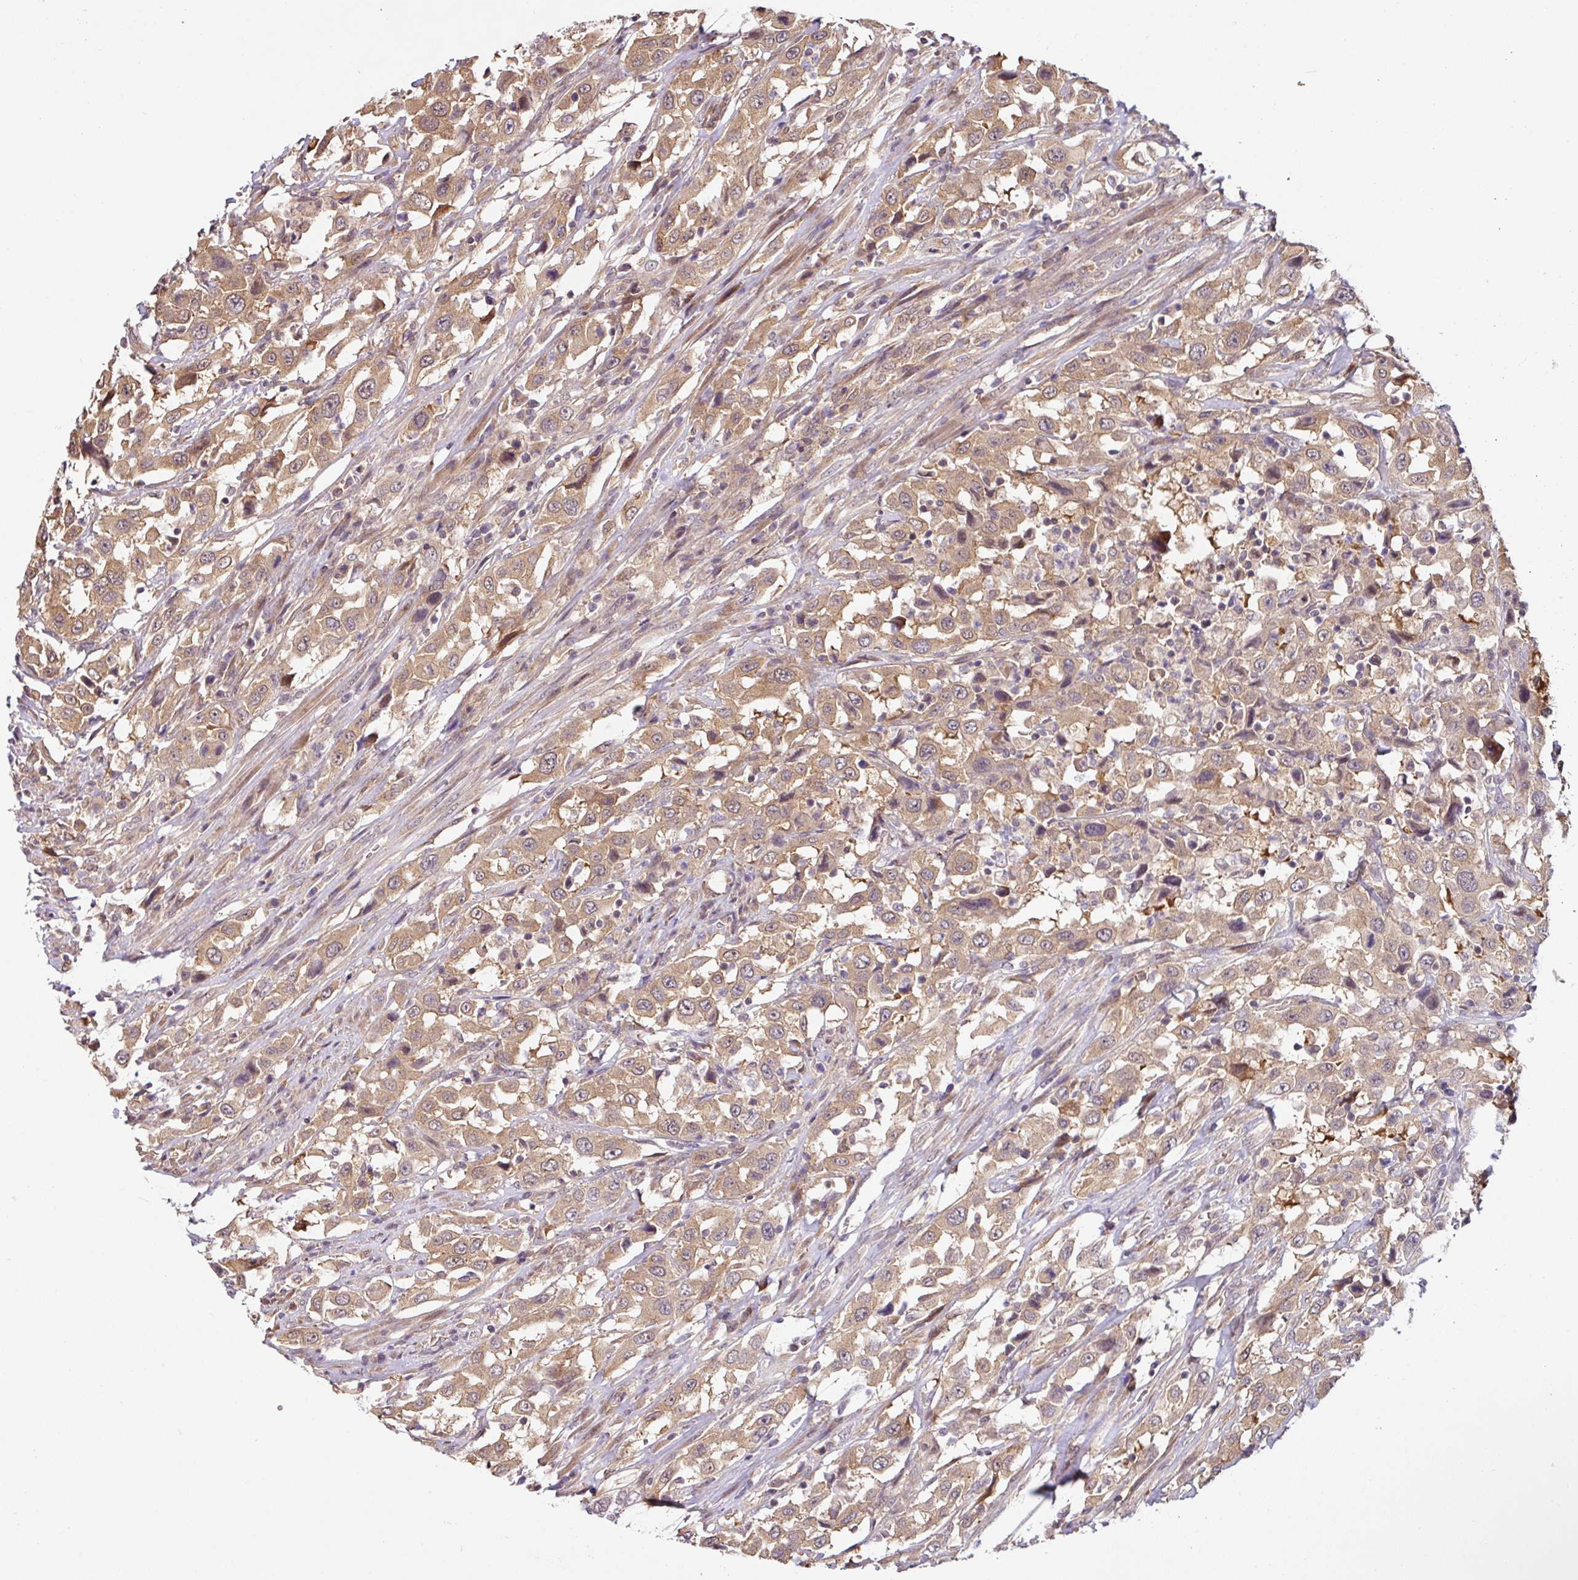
{"staining": {"intensity": "weak", "quantity": ">75%", "location": "cytoplasmic/membranous"}, "tissue": "urothelial cancer", "cell_type": "Tumor cells", "image_type": "cancer", "snomed": [{"axis": "morphology", "description": "Urothelial carcinoma, High grade"}, {"axis": "topography", "description": "Urinary bladder"}], "caption": "This is an image of IHC staining of urothelial cancer, which shows weak expression in the cytoplasmic/membranous of tumor cells.", "gene": "SHB", "patient": {"sex": "male", "age": 61}}